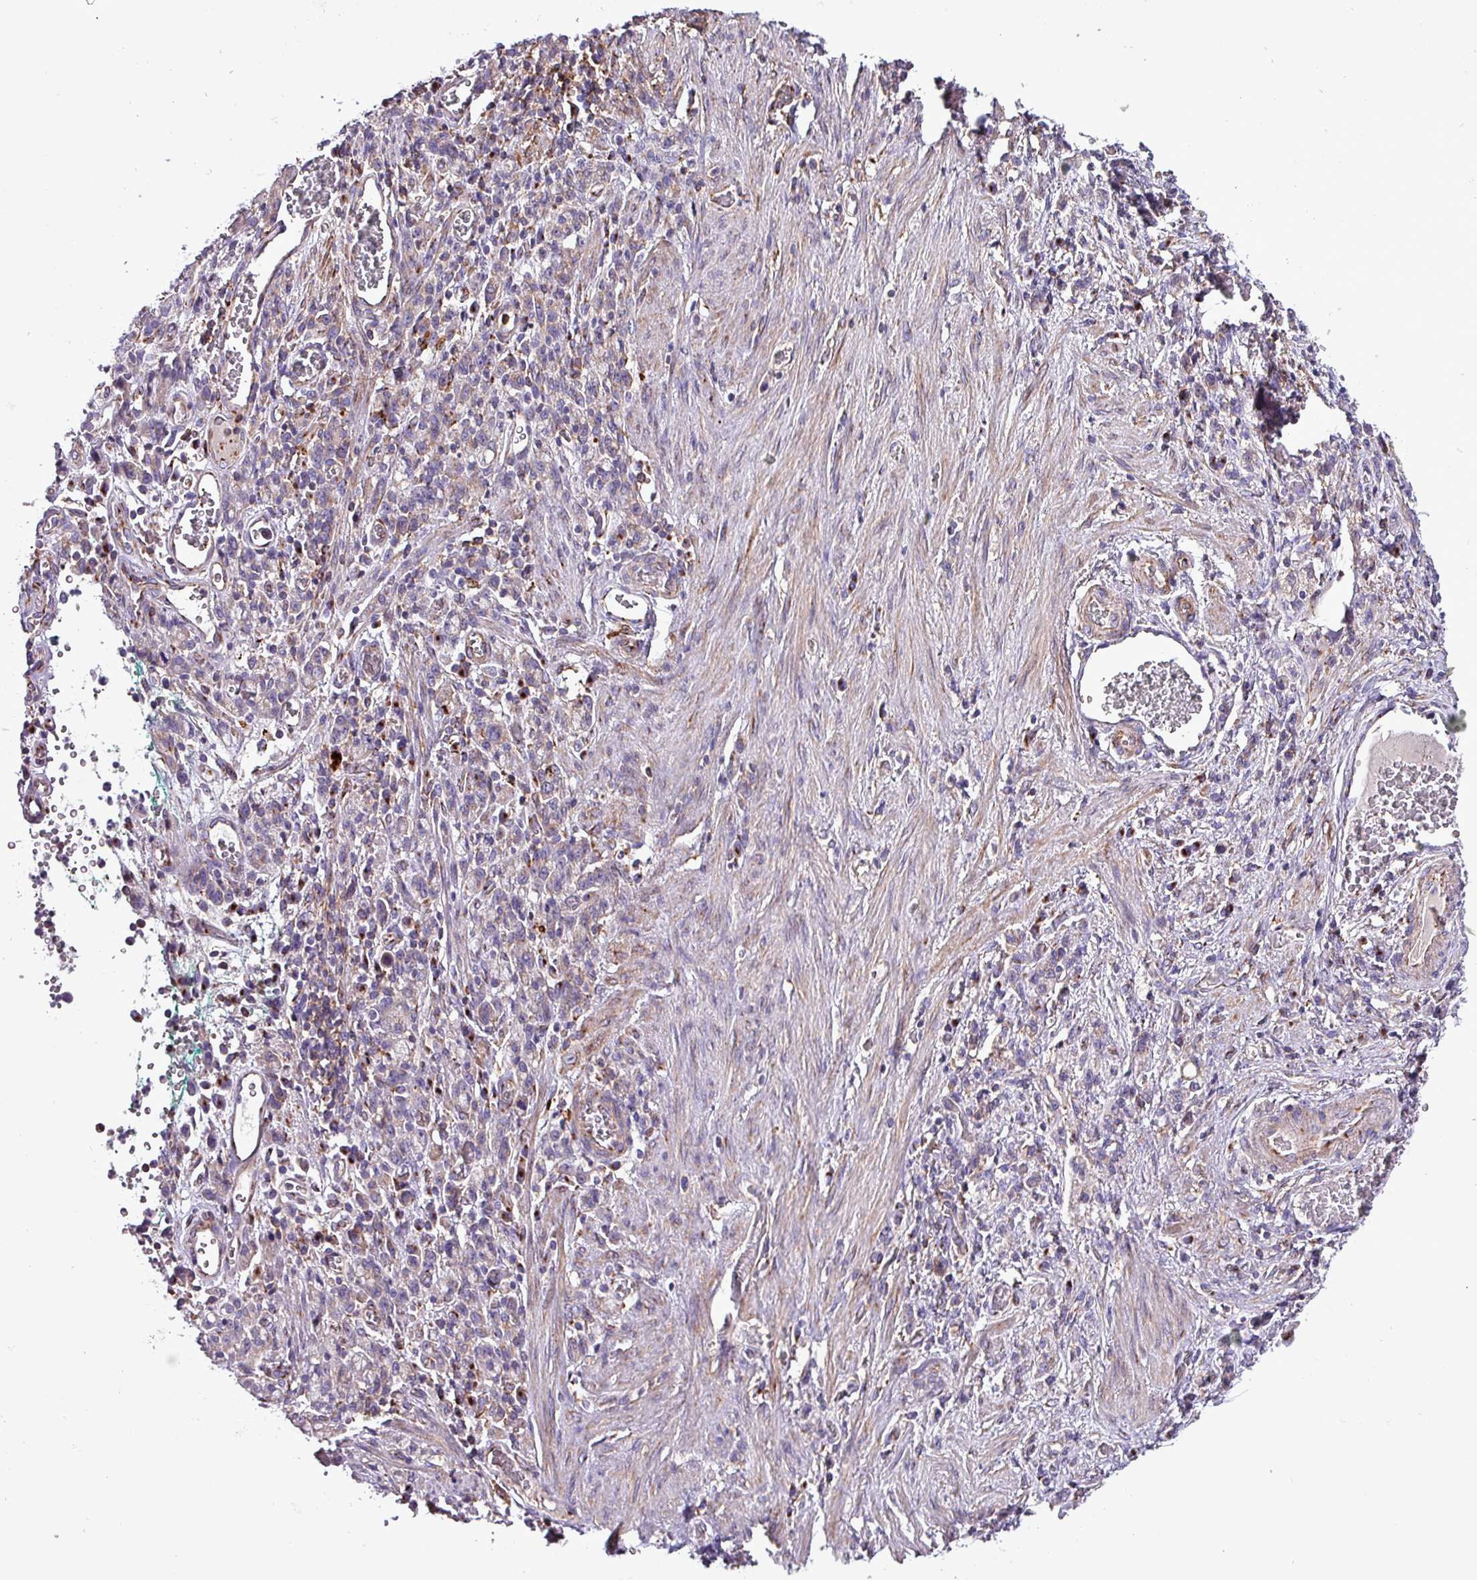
{"staining": {"intensity": "negative", "quantity": "none", "location": "none"}, "tissue": "stomach cancer", "cell_type": "Tumor cells", "image_type": "cancer", "snomed": [{"axis": "morphology", "description": "Adenocarcinoma, NOS"}, {"axis": "topography", "description": "Stomach"}], "caption": "An immunohistochemistry (IHC) micrograph of adenocarcinoma (stomach) is shown. There is no staining in tumor cells of adenocarcinoma (stomach).", "gene": "VAMP4", "patient": {"sex": "male", "age": 77}}